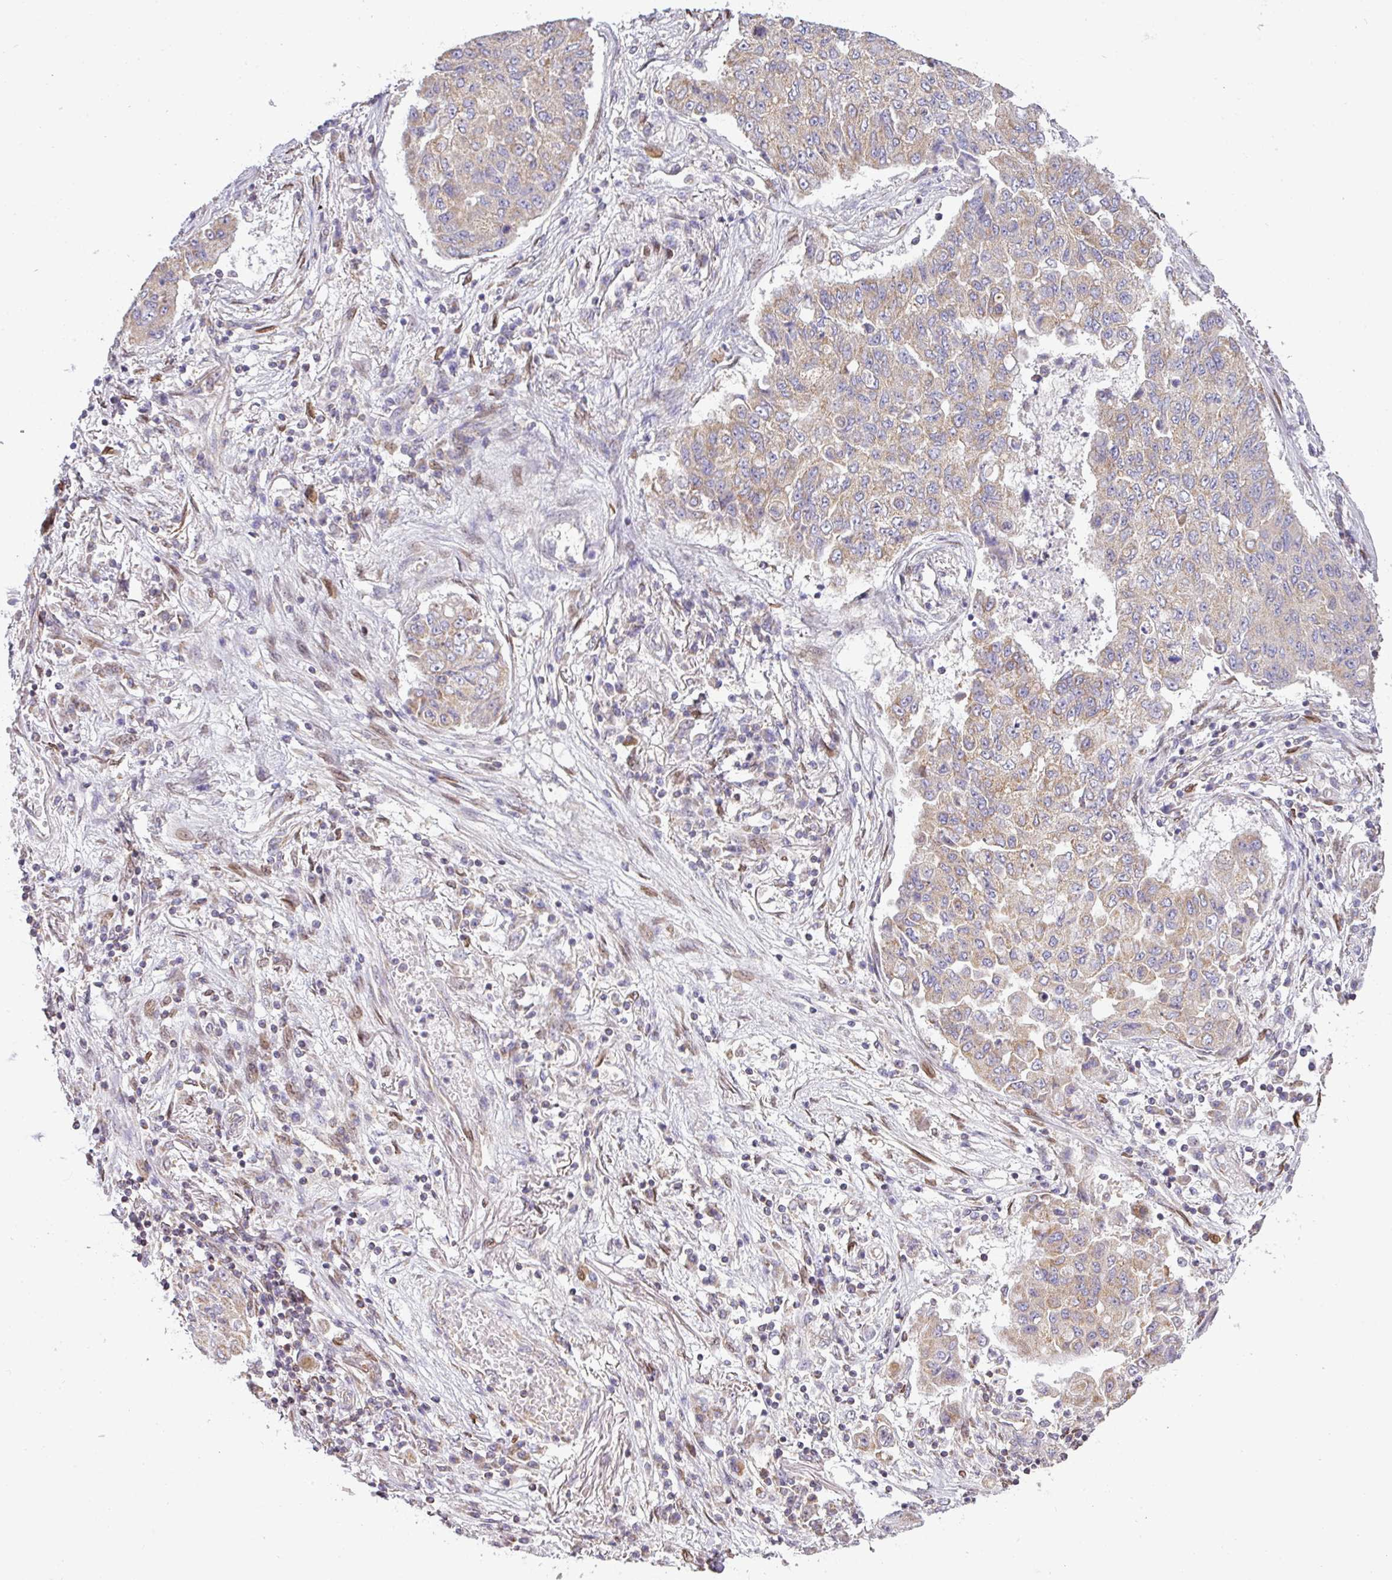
{"staining": {"intensity": "weak", "quantity": "25%-75%", "location": "cytoplasmic/membranous"}, "tissue": "lung cancer", "cell_type": "Tumor cells", "image_type": "cancer", "snomed": [{"axis": "morphology", "description": "Squamous cell carcinoma, NOS"}, {"axis": "topography", "description": "Lung"}], "caption": "Protein positivity by immunohistochemistry (IHC) exhibits weak cytoplasmic/membranous expression in approximately 25%-75% of tumor cells in lung cancer.", "gene": "ZNF211", "patient": {"sex": "male", "age": 74}}